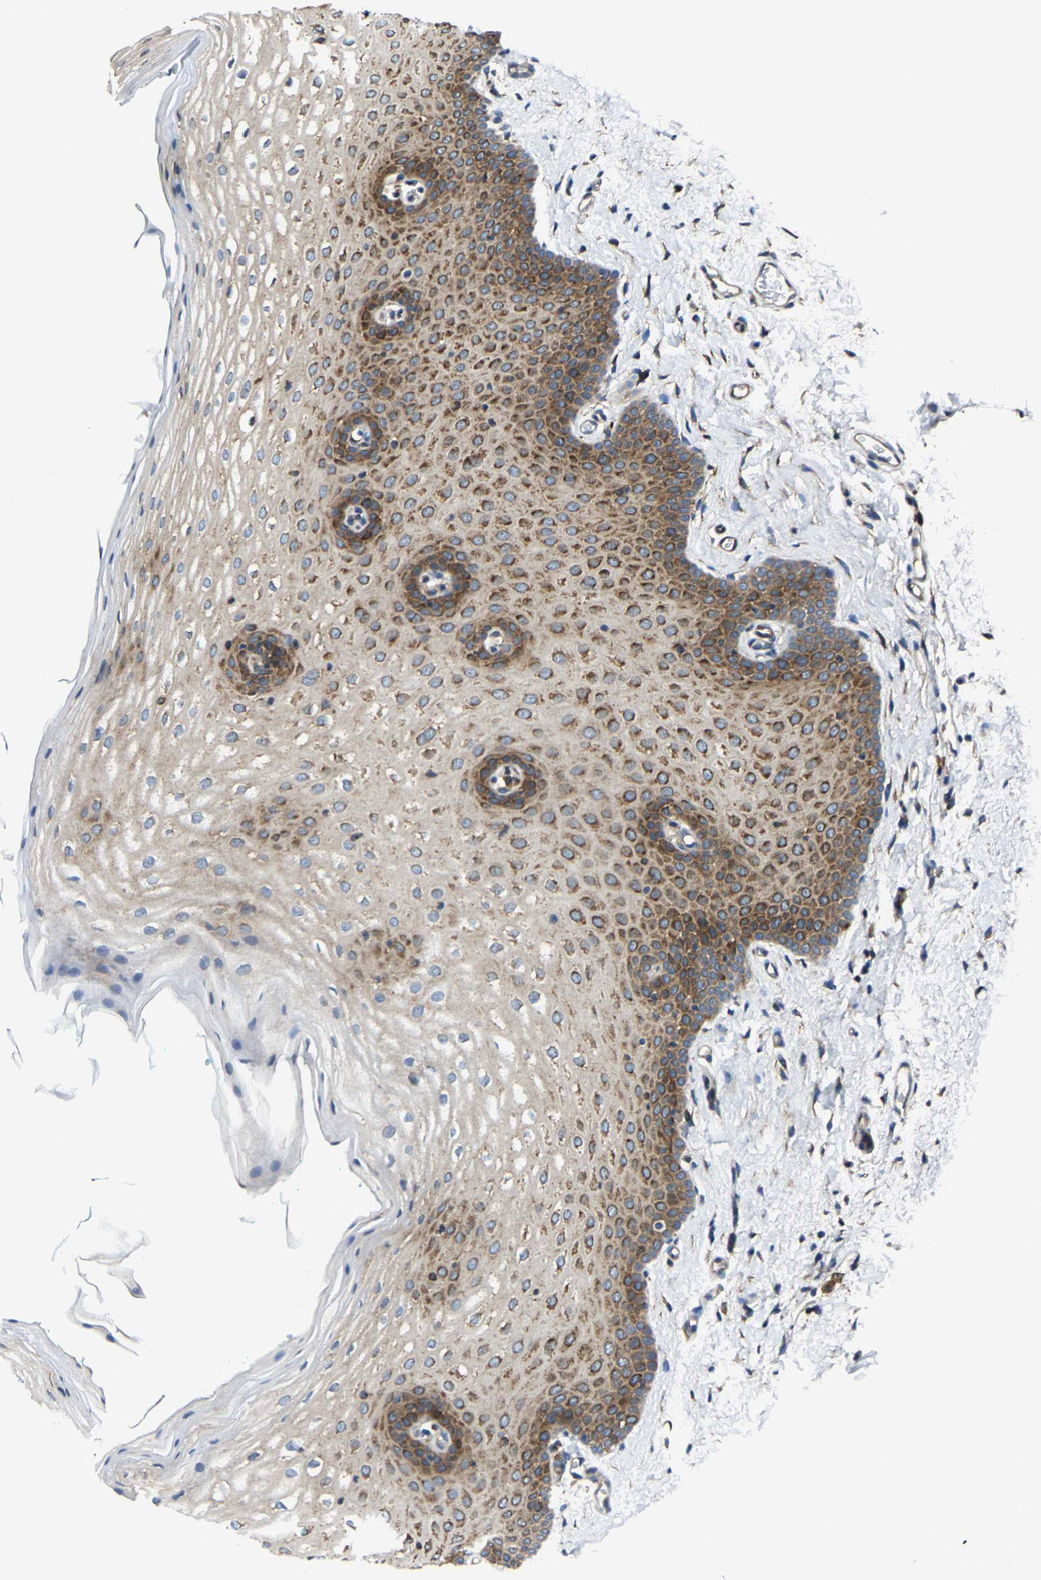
{"staining": {"intensity": "moderate", "quantity": ">75%", "location": "cytoplasmic/membranous"}, "tissue": "oral mucosa", "cell_type": "Squamous epithelial cells", "image_type": "normal", "snomed": [{"axis": "morphology", "description": "Normal tissue, NOS"}, {"axis": "topography", "description": "Skin"}, {"axis": "topography", "description": "Oral tissue"}], "caption": "A brown stain labels moderate cytoplasmic/membranous staining of a protein in squamous epithelial cells of benign oral mucosa.", "gene": "G3BP2", "patient": {"sex": "male", "age": 84}}